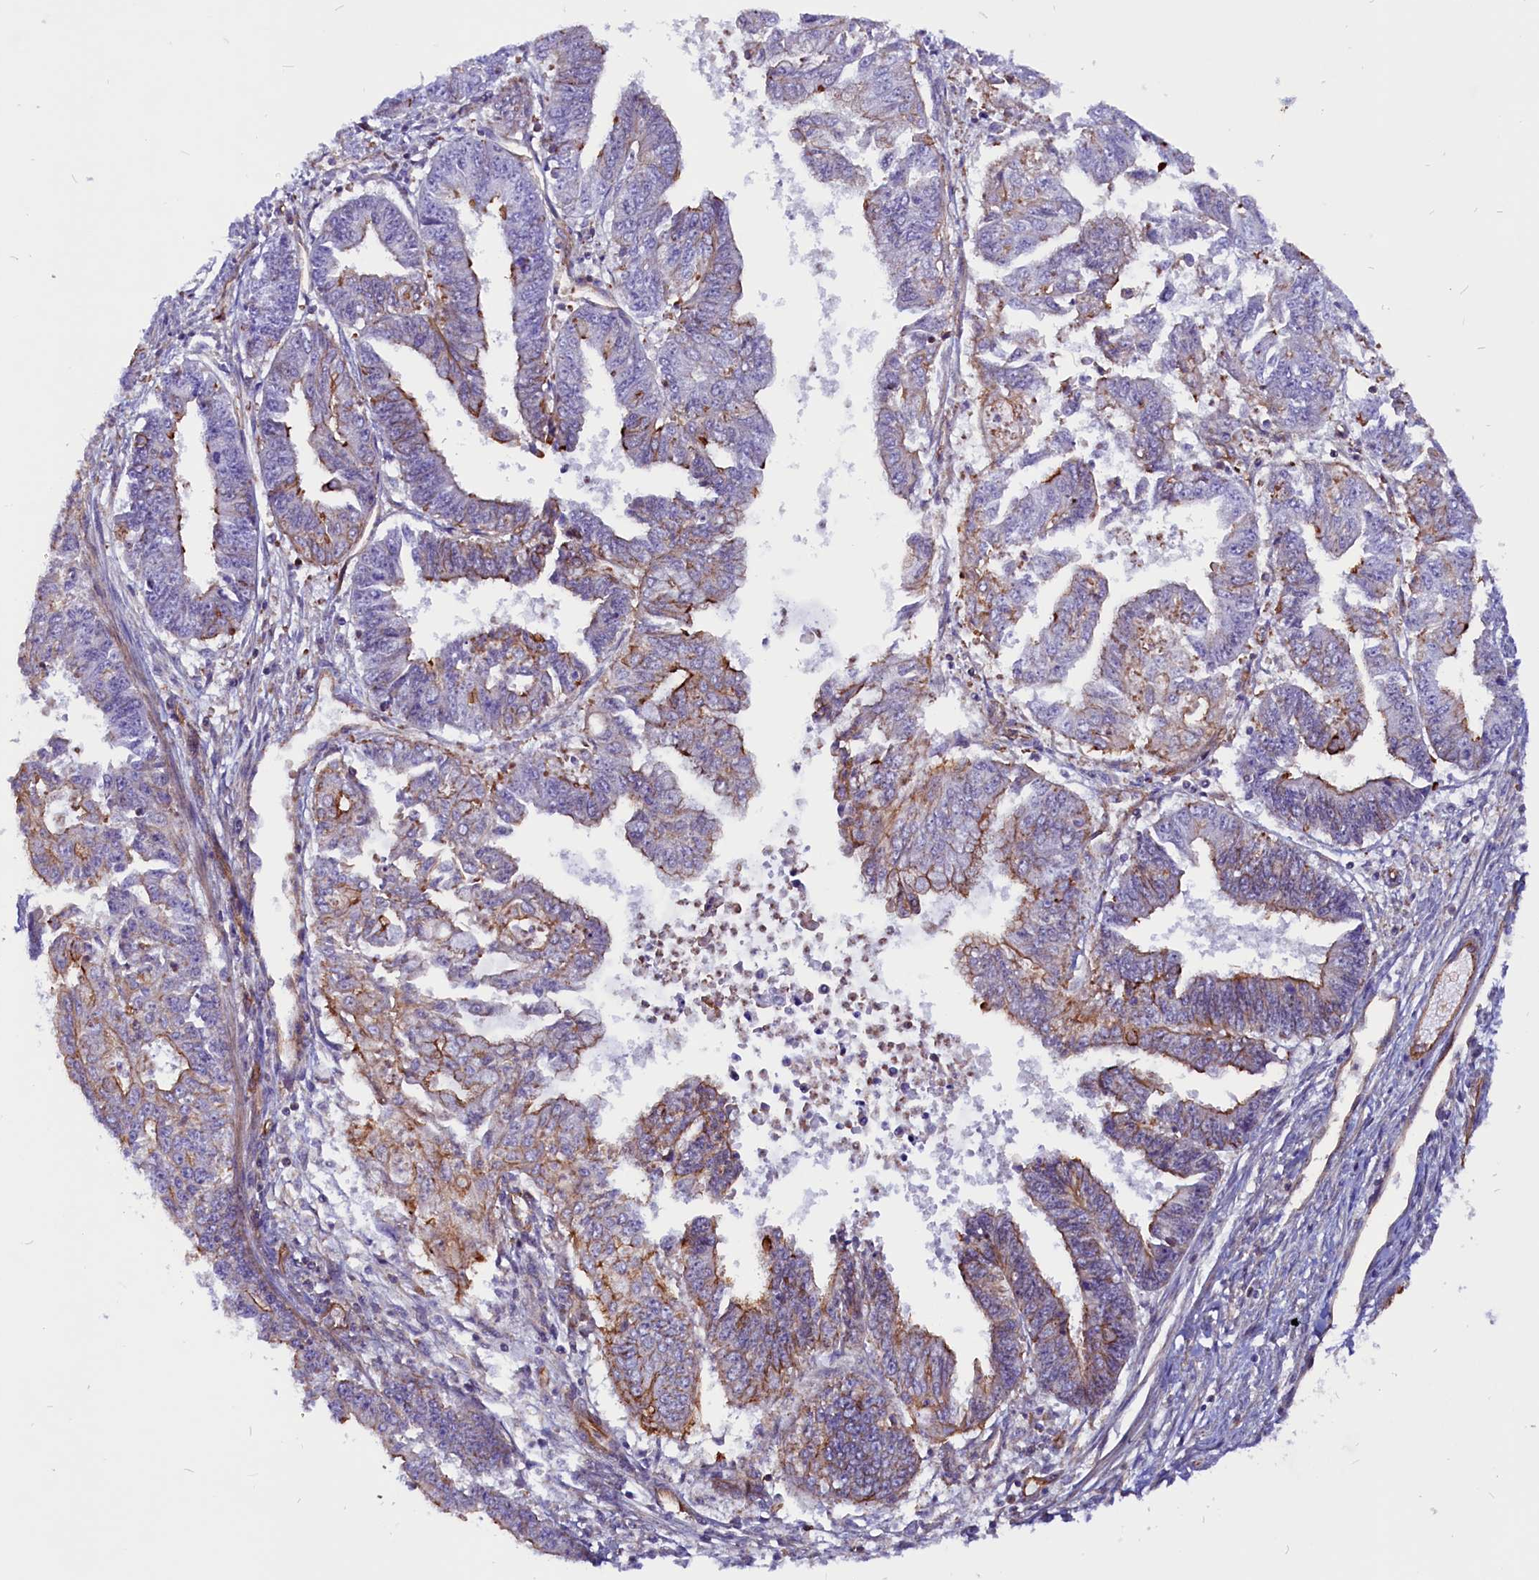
{"staining": {"intensity": "moderate", "quantity": "25%-75%", "location": "cytoplasmic/membranous"}, "tissue": "endometrial cancer", "cell_type": "Tumor cells", "image_type": "cancer", "snomed": [{"axis": "morphology", "description": "Adenocarcinoma, NOS"}, {"axis": "topography", "description": "Endometrium"}], "caption": "Immunohistochemical staining of human endometrial adenocarcinoma shows medium levels of moderate cytoplasmic/membranous positivity in about 25%-75% of tumor cells.", "gene": "ZNF749", "patient": {"sex": "female", "age": 73}}